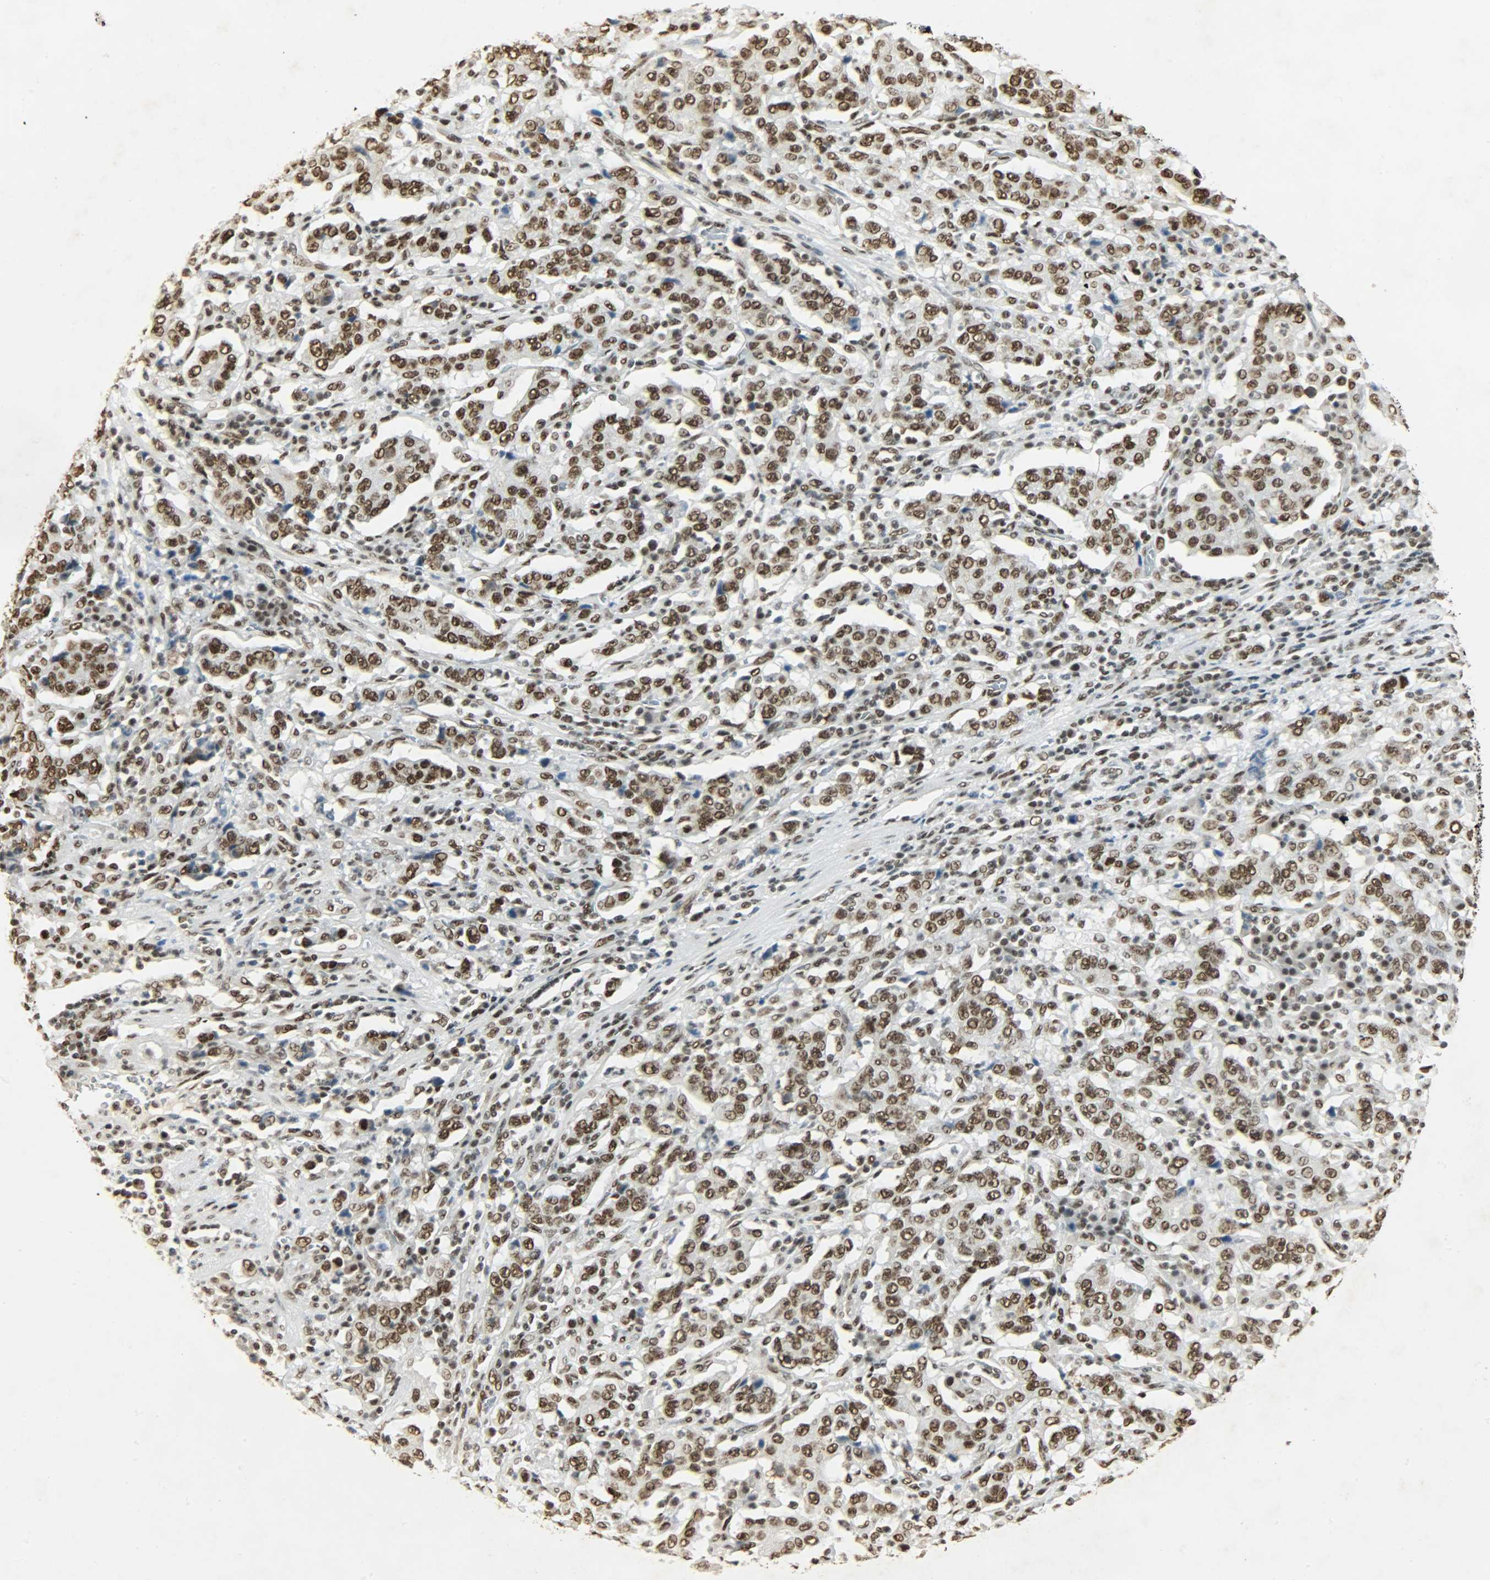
{"staining": {"intensity": "strong", "quantity": ">75%", "location": "nuclear"}, "tissue": "stomach cancer", "cell_type": "Tumor cells", "image_type": "cancer", "snomed": [{"axis": "morphology", "description": "Normal tissue, NOS"}, {"axis": "morphology", "description": "Adenocarcinoma, NOS"}, {"axis": "topography", "description": "Stomach, upper"}, {"axis": "topography", "description": "Stomach"}], "caption": "Immunohistochemical staining of human stomach cancer (adenocarcinoma) displays high levels of strong nuclear expression in about >75% of tumor cells.", "gene": "KHDRBS1", "patient": {"sex": "male", "age": 59}}